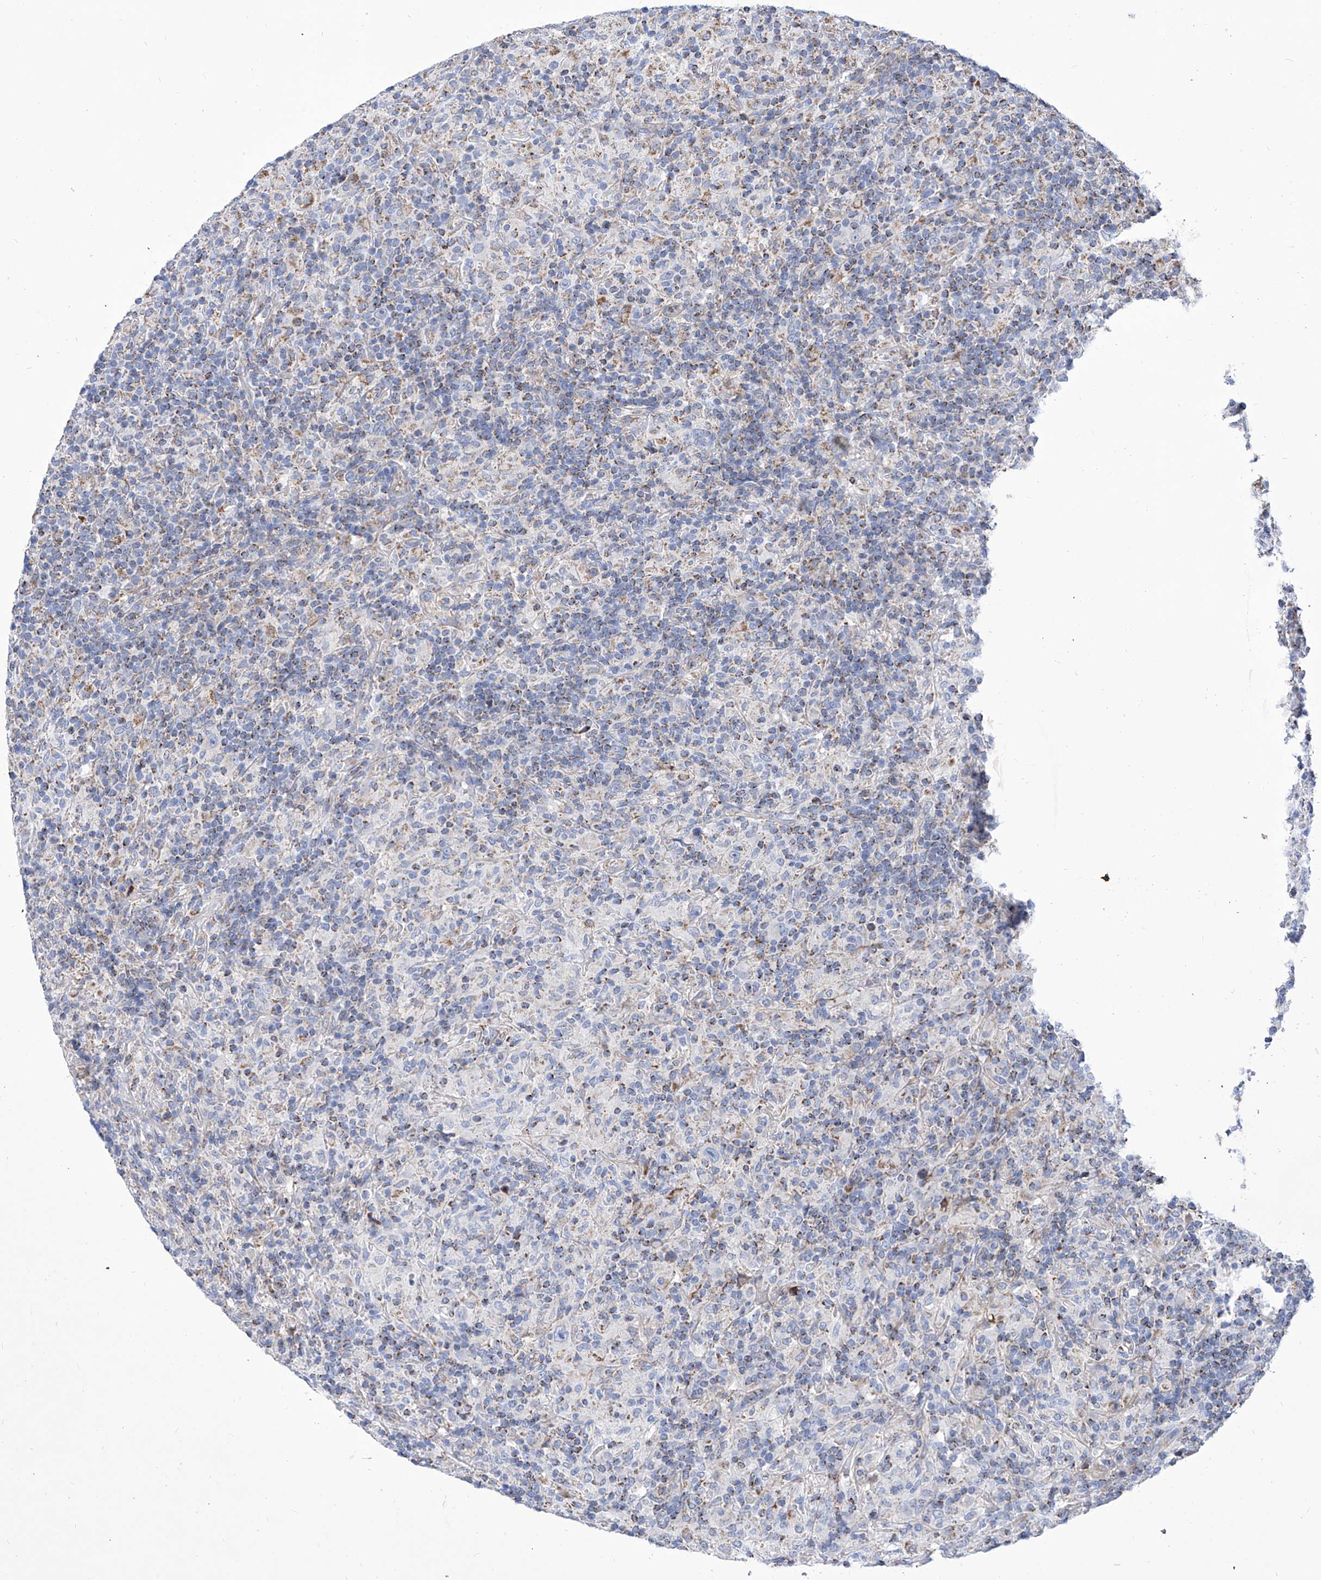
{"staining": {"intensity": "negative", "quantity": "none", "location": "none"}, "tissue": "lymphoma", "cell_type": "Tumor cells", "image_type": "cancer", "snomed": [{"axis": "morphology", "description": "Hodgkin's disease, NOS"}, {"axis": "topography", "description": "Lymph node"}], "caption": "Tumor cells are negative for protein expression in human Hodgkin's disease.", "gene": "SRBD1", "patient": {"sex": "male", "age": 70}}